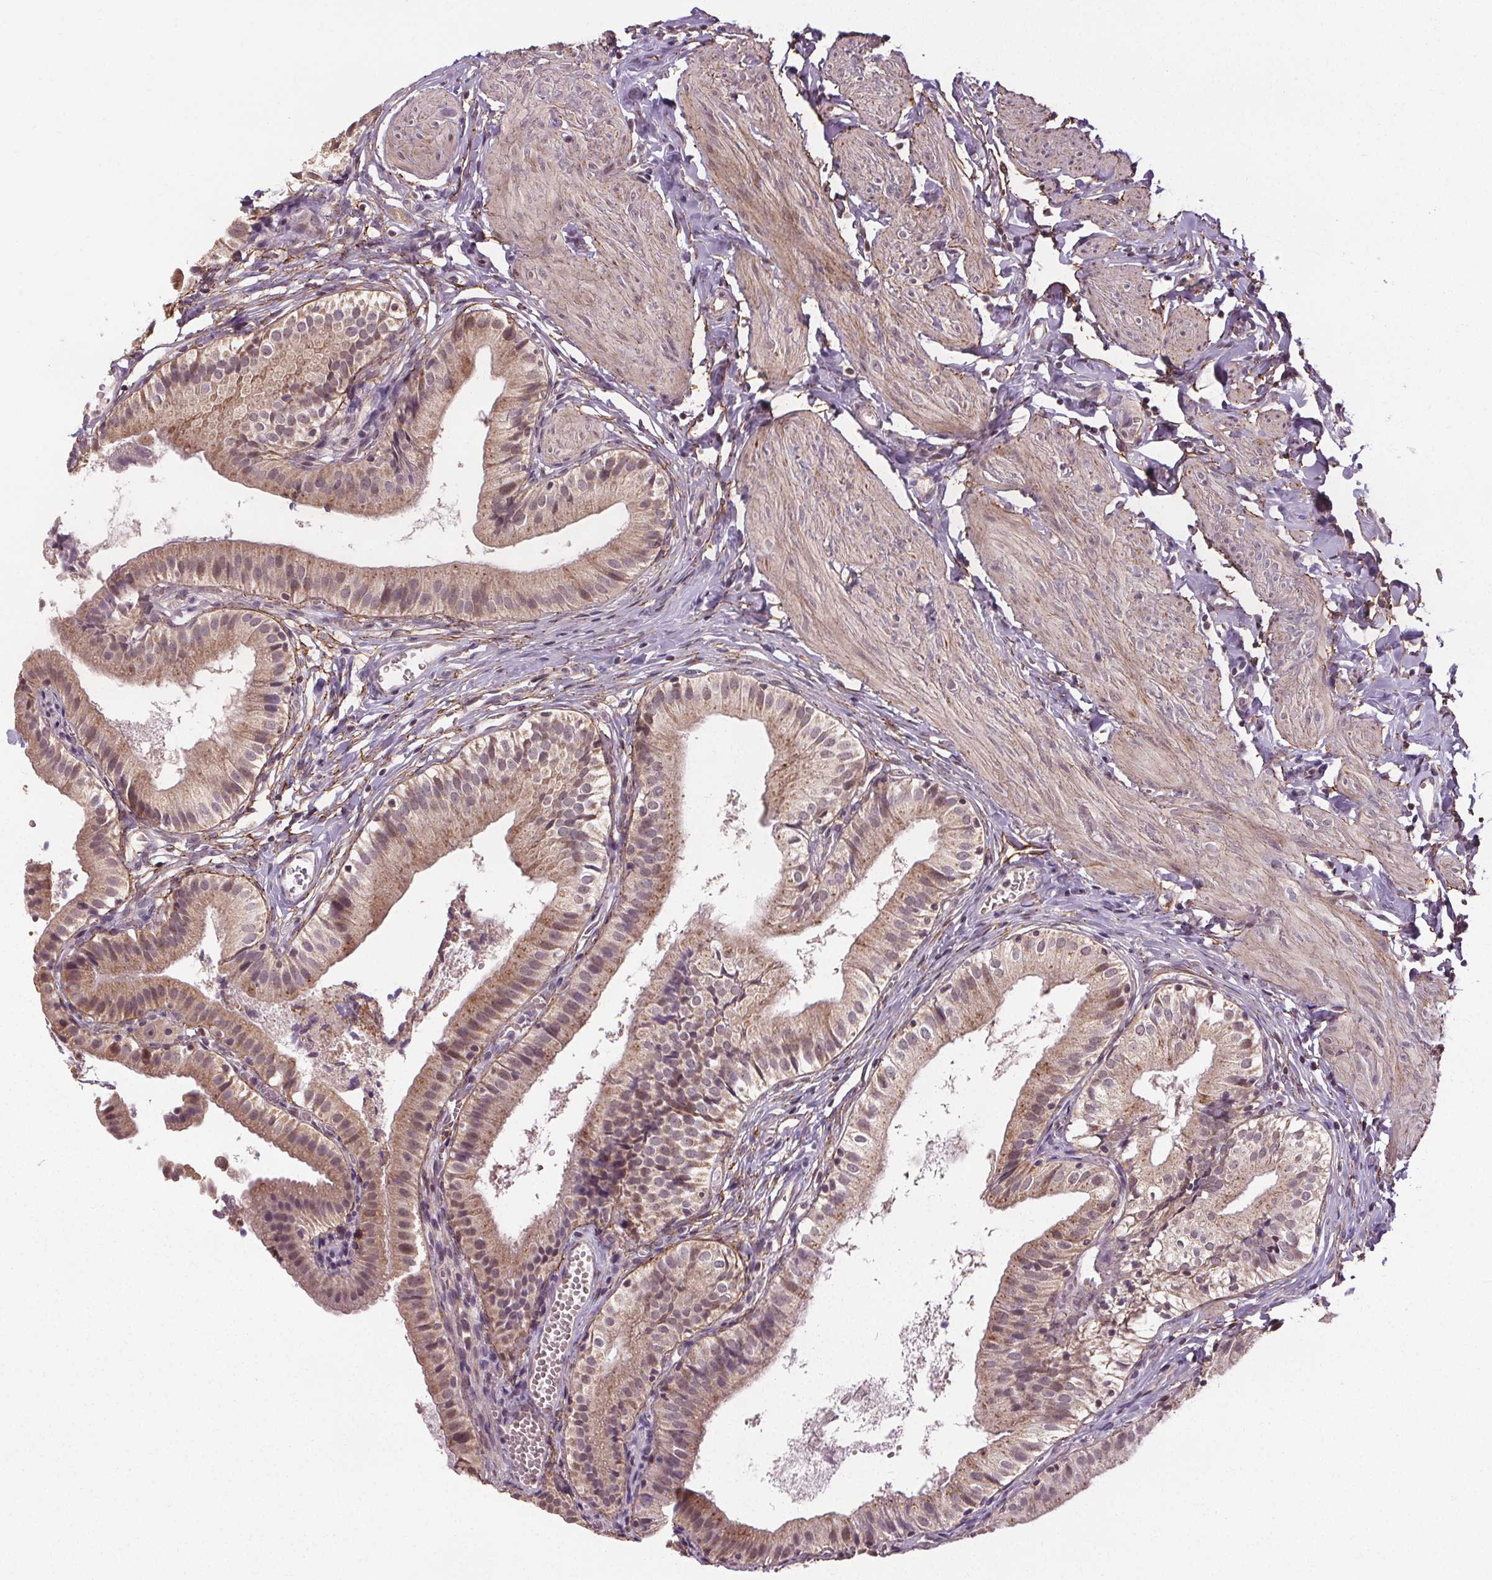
{"staining": {"intensity": "weak", "quantity": "<25%", "location": "nuclear"}, "tissue": "gallbladder", "cell_type": "Glandular cells", "image_type": "normal", "snomed": [{"axis": "morphology", "description": "Normal tissue, NOS"}, {"axis": "topography", "description": "Gallbladder"}], "caption": "Human gallbladder stained for a protein using immunohistochemistry demonstrates no staining in glandular cells.", "gene": "KIAA0232", "patient": {"sex": "female", "age": 47}}